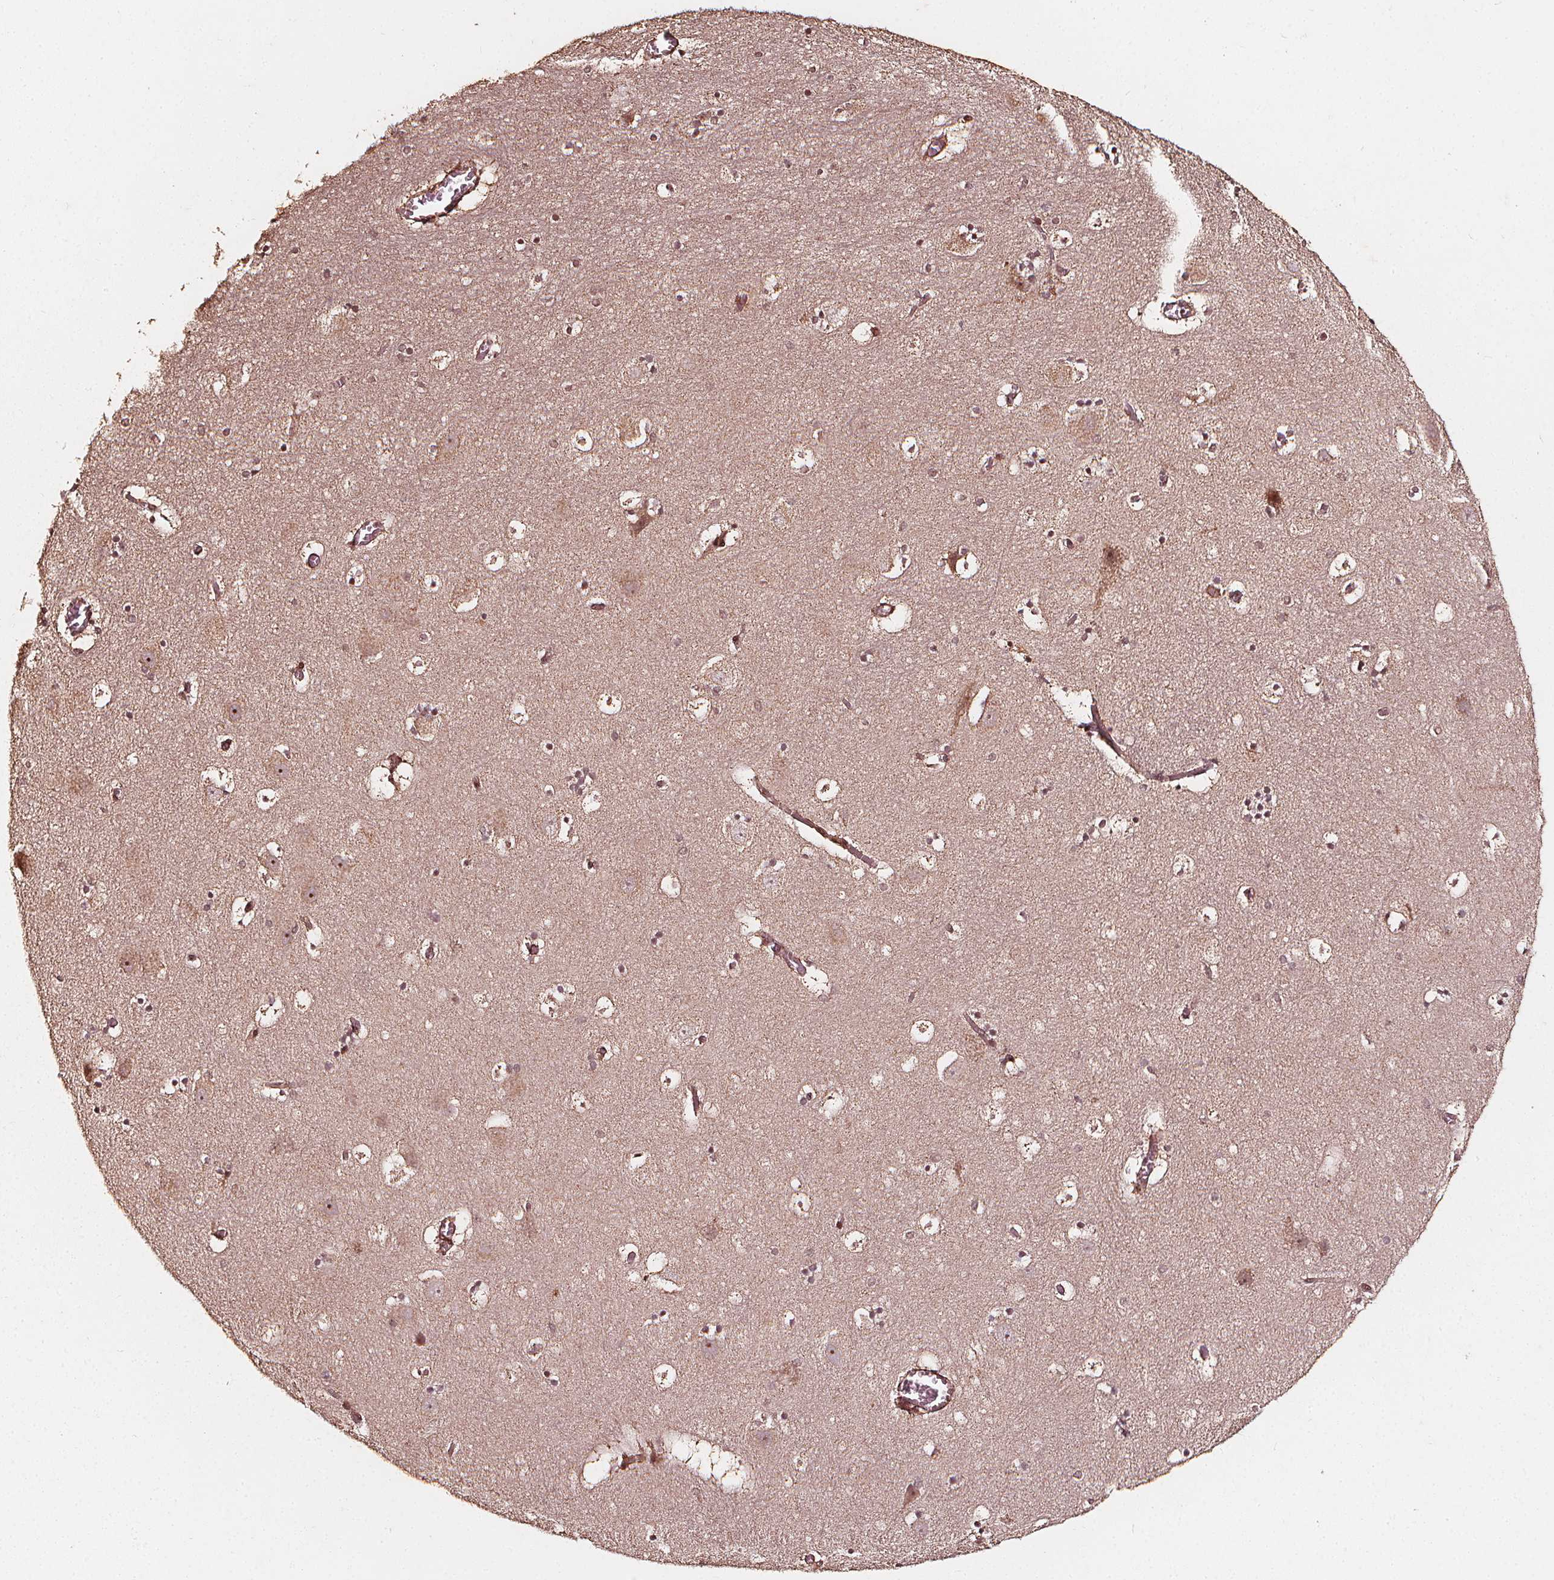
{"staining": {"intensity": "weak", "quantity": "25%-75%", "location": "nuclear"}, "tissue": "hippocampus", "cell_type": "Glial cells", "image_type": "normal", "snomed": [{"axis": "morphology", "description": "Normal tissue, NOS"}, {"axis": "topography", "description": "Hippocampus"}], "caption": "A brown stain labels weak nuclear staining of a protein in glial cells of unremarkable hippocampus. Using DAB (3,3'-diaminobenzidine) (brown) and hematoxylin (blue) stains, captured at high magnification using brightfield microscopy.", "gene": "EXOSC9", "patient": {"sex": "male", "age": 45}}